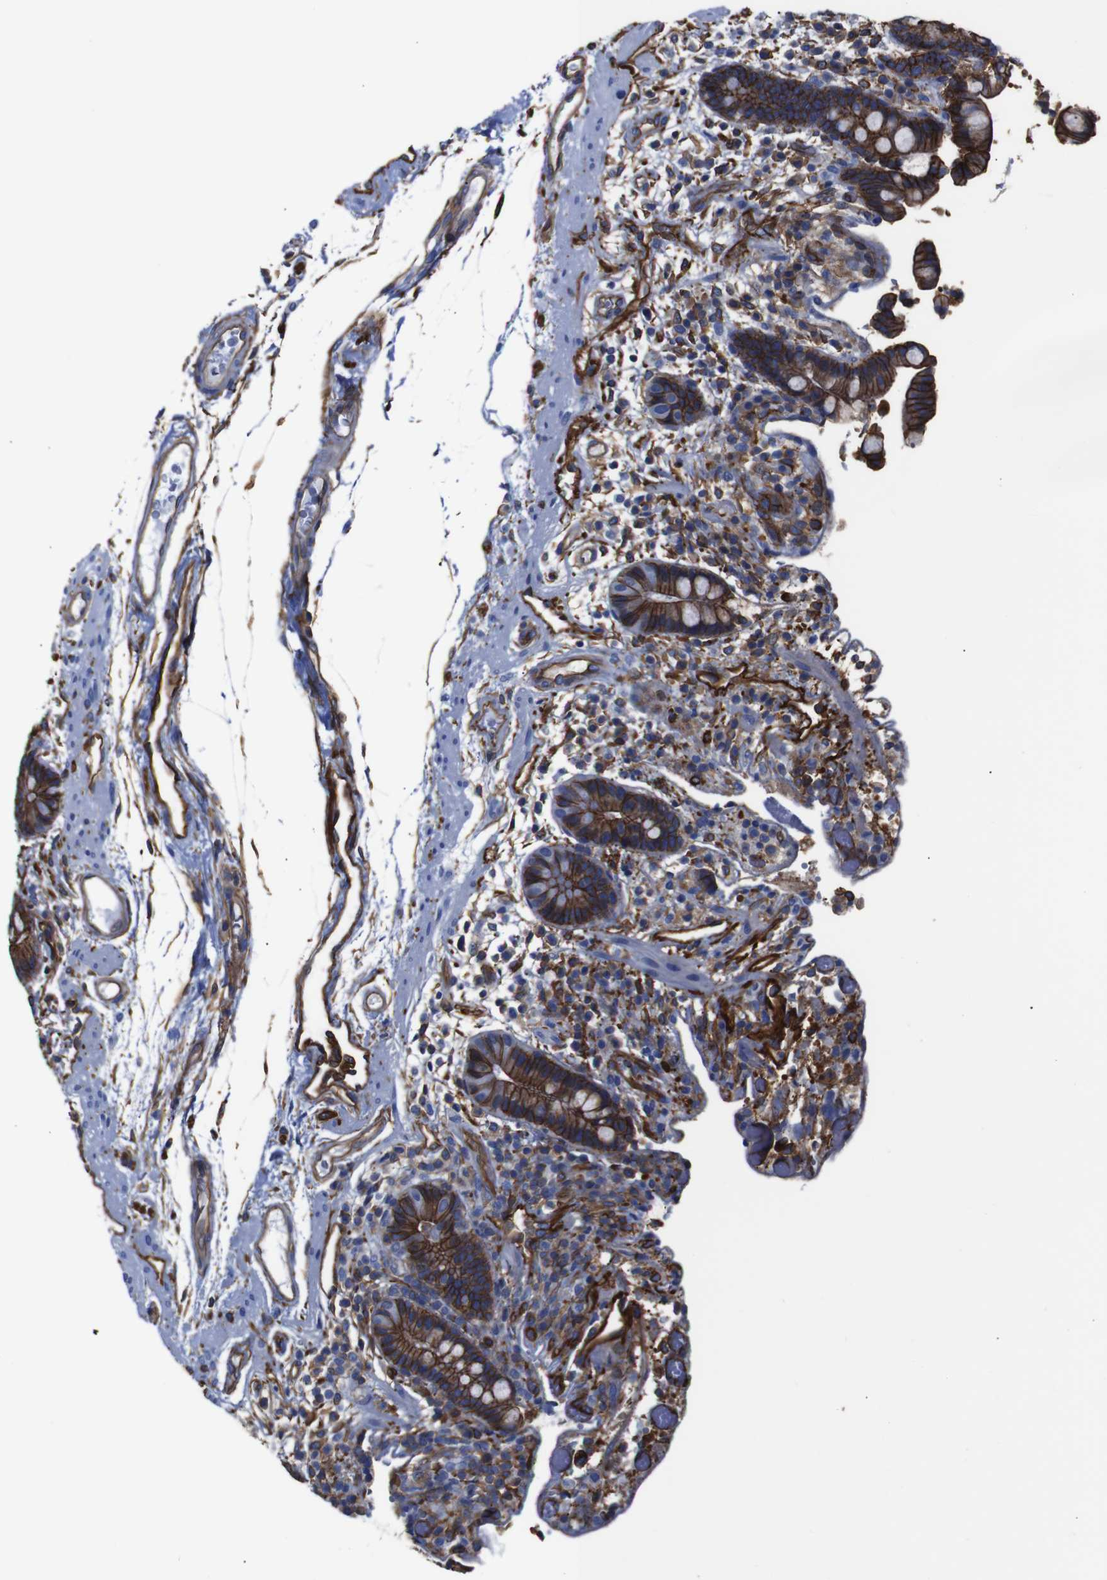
{"staining": {"intensity": "strong", "quantity": ">75%", "location": "cytoplasmic/membranous"}, "tissue": "colon", "cell_type": "Endothelial cells", "image_type": "normal", "snomed": [{"axis": "morphology", "description": "Normal tissue, NOS"}, {"axis": "topography", "description": "Colon"}], "caption": "Protein staining of benign colon reveals strong cytoplasmic/membranous expression in approximately >75% of endothelial cells.", "gene": "SPTBN1", "patient": {"sex": "male", "age": 73}}